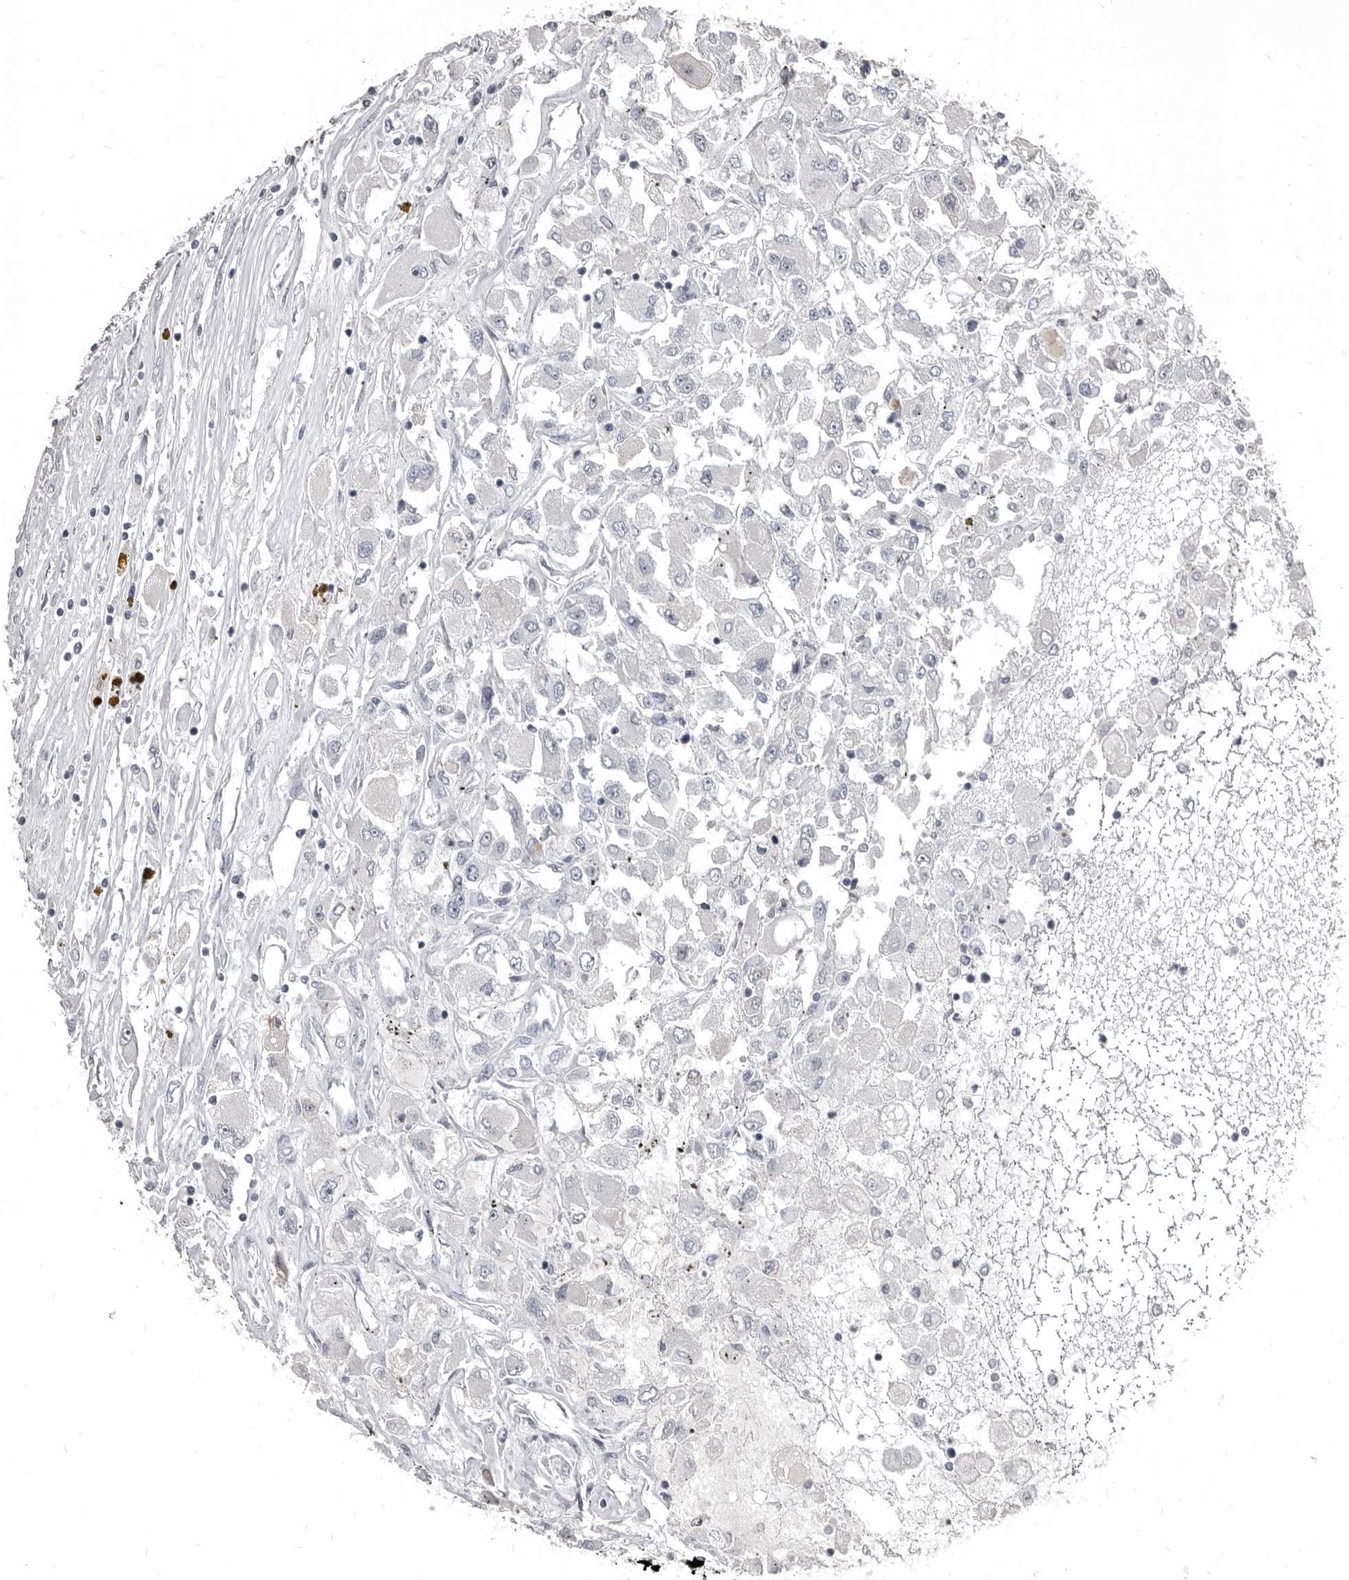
{"staining": {"intensity": "negative", "quantity": "none", "location": "none"}, "tissue": "renal cancer", "cell_type": "Tumor cells", "image_type": "cancer", "snomed": [{"axis": "morphology", "description": "Adenocarcinoma, NOS"}, {"axis": "topography", "description": "Kidney"}], "caption": "Immunohistochemistry micrograph of neoplastic tissue: human renal cancer (adenocarcinoma) stained with DAB (3,3'-diaminobenzidine) exhibits no significant protein staining in tumor cells.", "gene": "GREB1", "patient": {"sex": "female", "age": 52}}